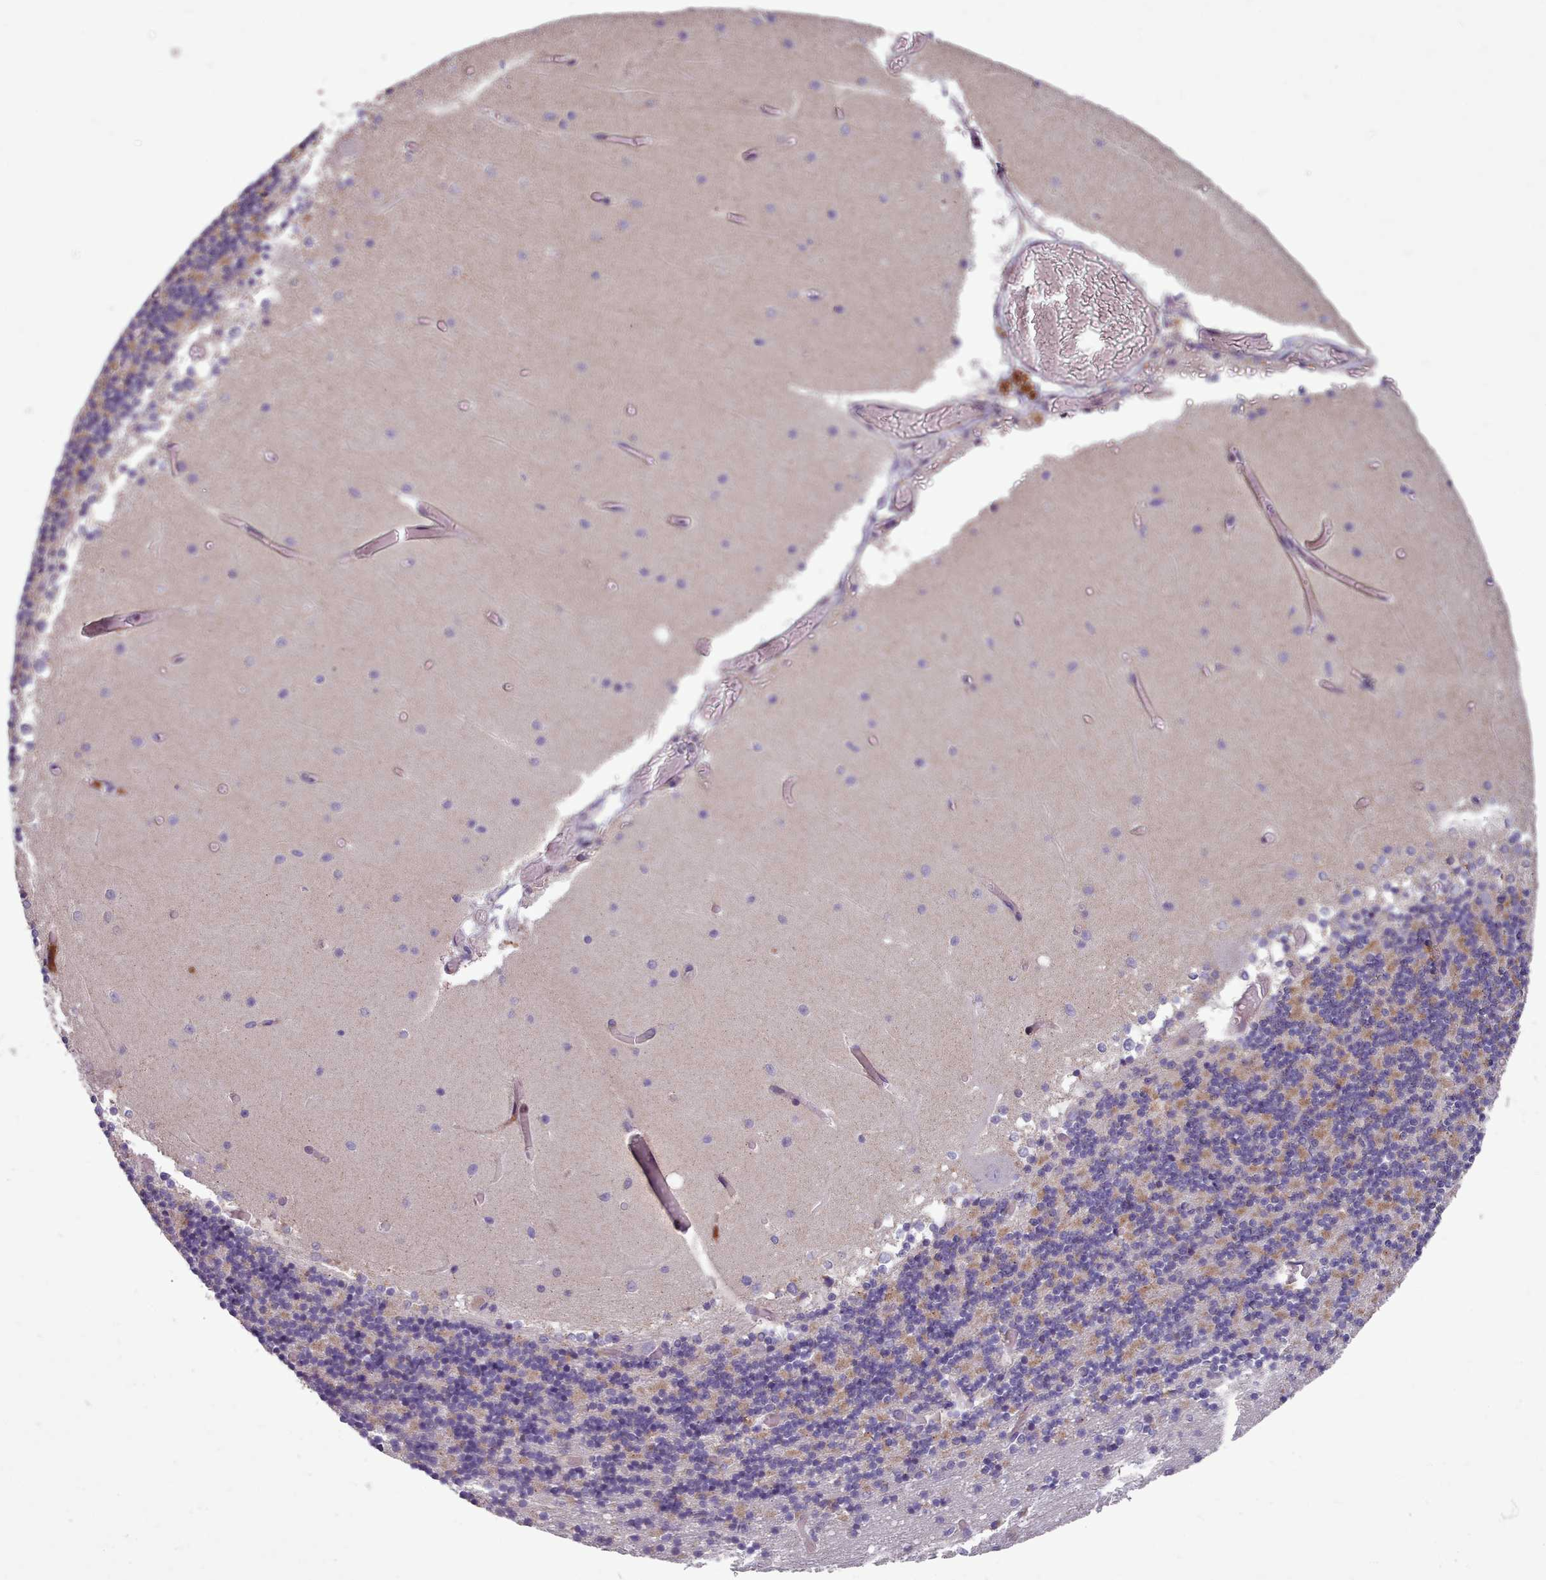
{"staining": {"intensity": "negative", "quantity": "none", "location": "none"}, "tissue": "cerebellum", "cell_type": "Cells in granular layer", "image_type": "normal", "snomed": [{"axis": "morphology", "description": "Normal tissue, NOS"}, {"axis": "topography", "description": "Cerebellum"}], "caption": "Immunohistochemistry (IHC) of benign human cerebellum exhibits no positivity in cells in granular layer. The staining was performed using DAB (3,3'-diaminobenzidine) to visualize the protein expression in brown, while the nuclei were stained in blue with hematoxylin (Magnification: 20x).", "gene": "FKBP10", "patient": {"sex": "female", "age": 28}}